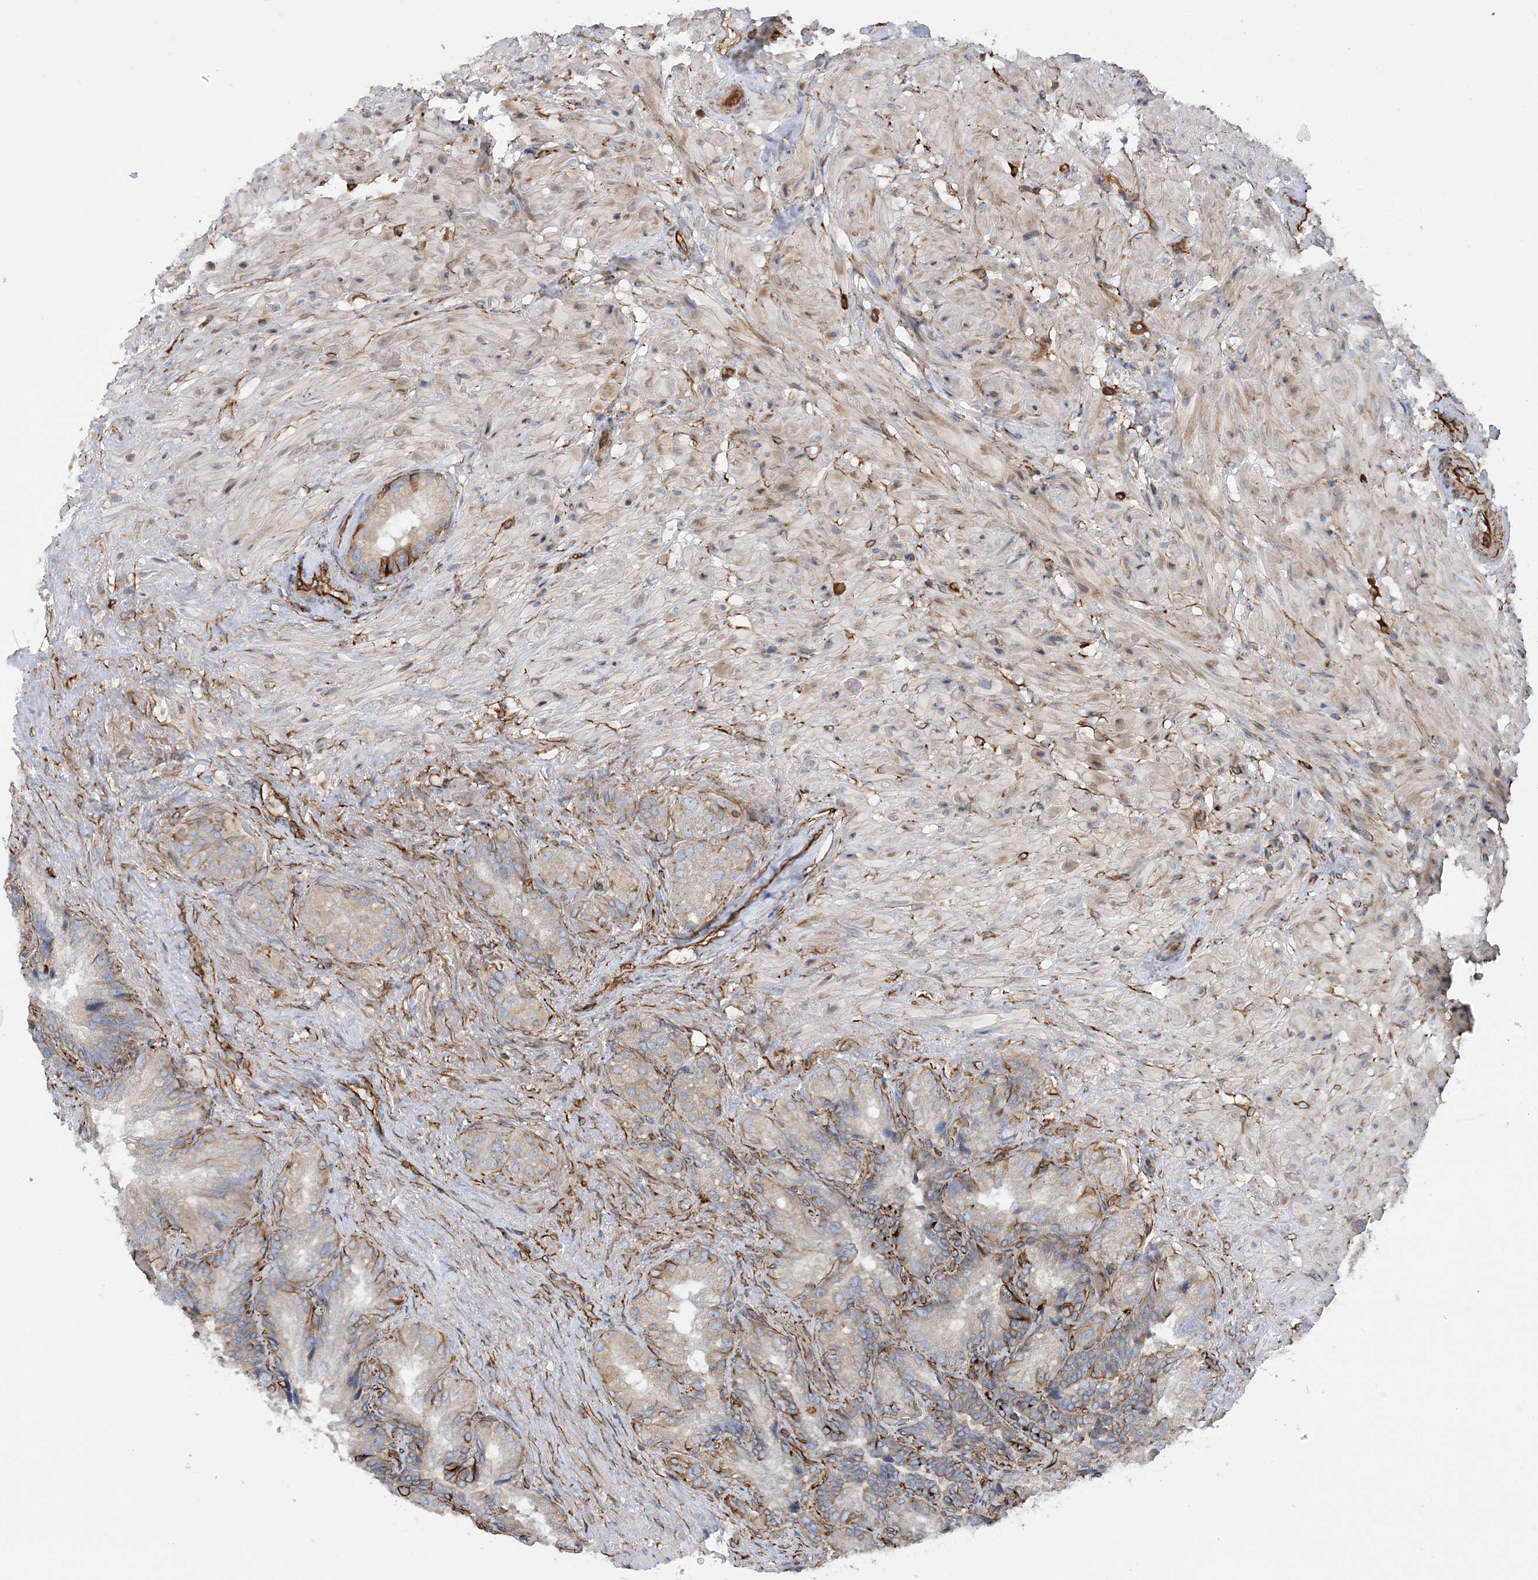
{"staining": {"intensity": "moderate", "quantity": "25%-75%", "location": "cytoplasmic/membranous"}, "tissue": "seminal vesicle", "cell_type": "Glandular cells", "image_type": "normal", "snomed": [{"axis": "morphology", "description": "Normal tissue, NOS"}, {"axis": "topography", "description": "Seminal veicle"}, {"axis": "topography", "description": "Peripheral nerve tissue"}], "caption": "Brown immunohistochemical staining in unremarkable seminal vesicle demonstrates moderate cytoplasmic/membranous positivity in approximately 25%-75% of glandular cells.", "gene": "FAM114A2", "patient": {"sex": "male", "age": 63}}